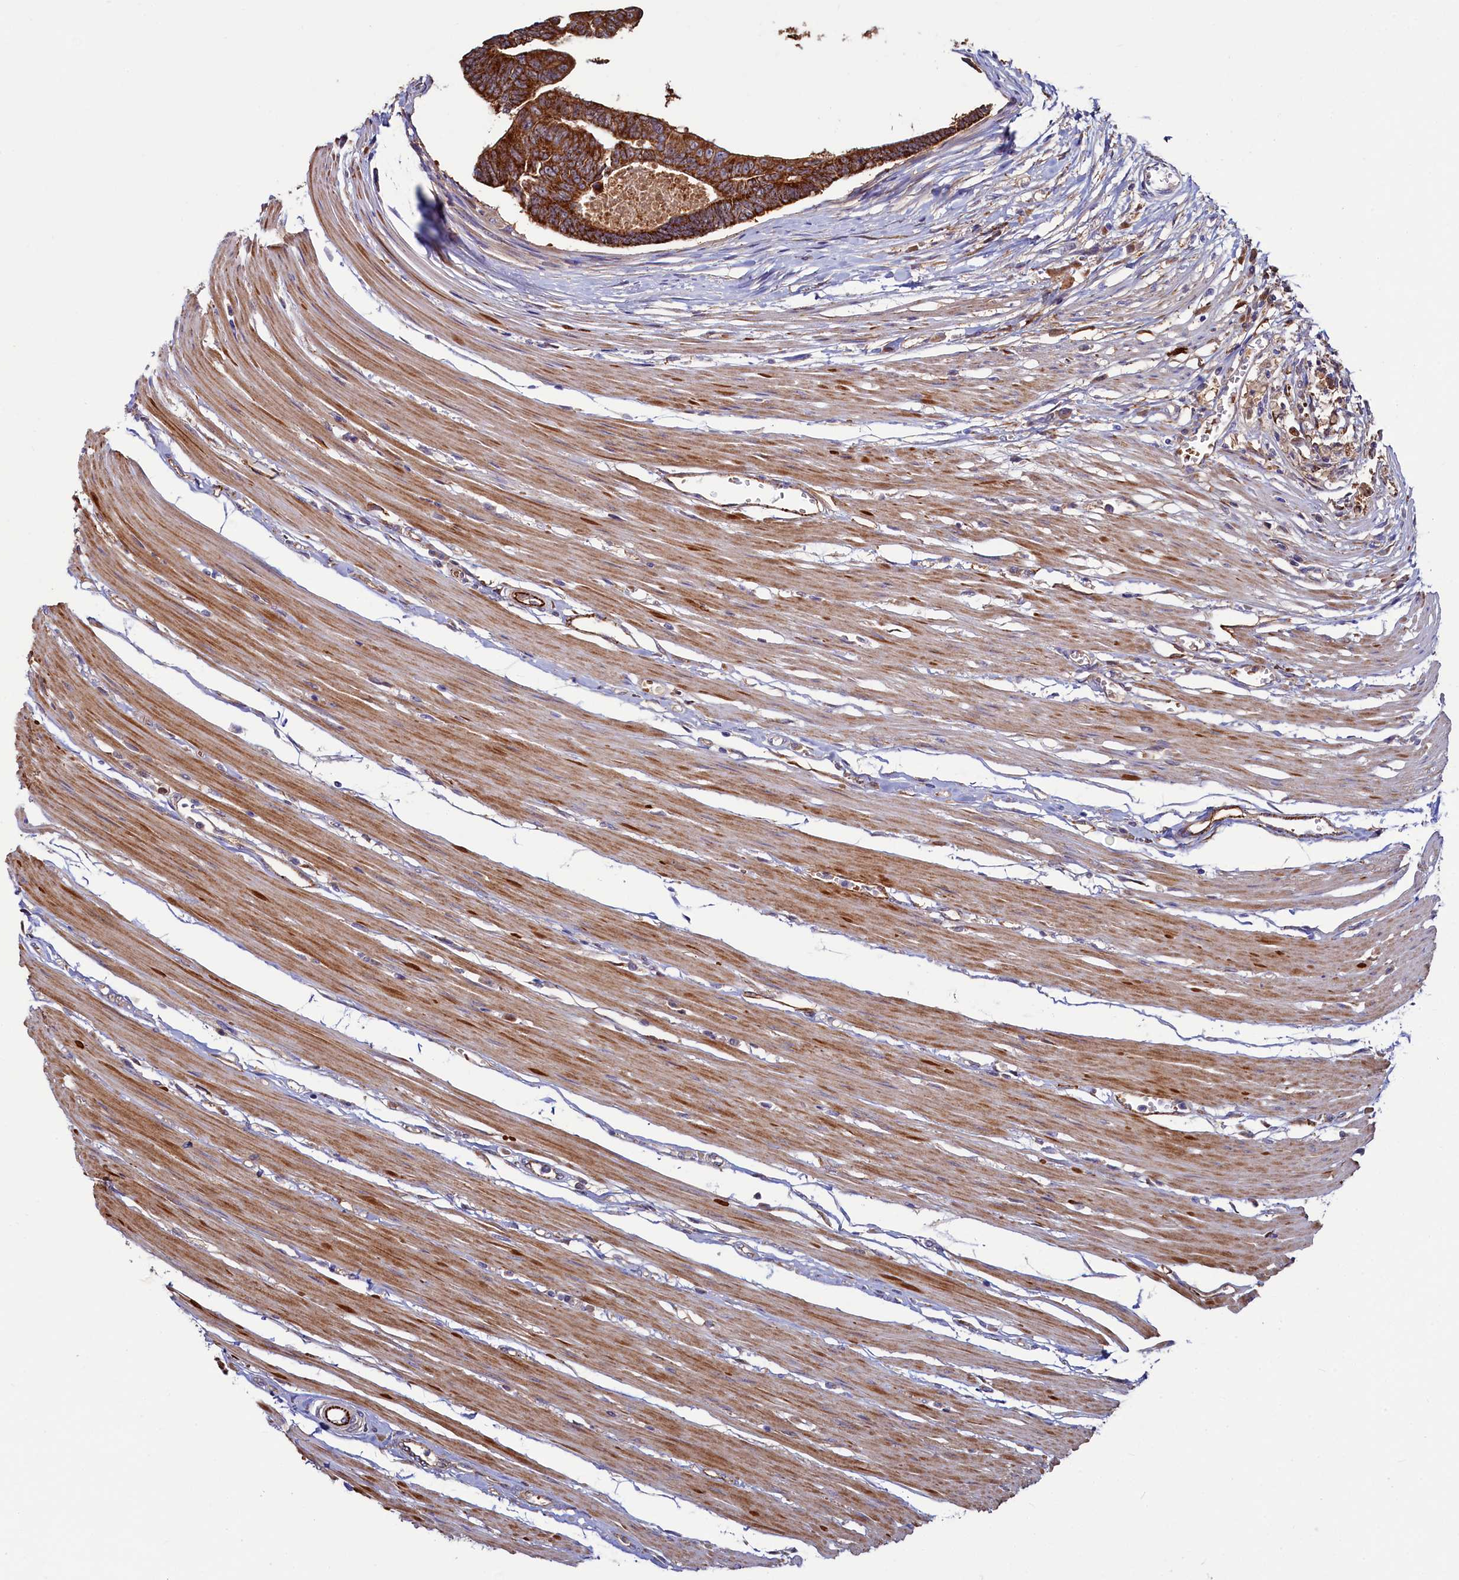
{"staining": {"intensity": "strong", "quantity": ">75%", "location": "cytoplasmic/membranous"}, "tissue": "colorectal cancer", "cell_type": "Tumor cells", "image_type": "cancer", "snomed": [{"axis": "morphology", "description": "Adenocarcinoma, NOS"}, {"axis": "topography", "description": "Rectum"}], "caption": "Brown immunohistochemical staining in human colorectal cancer displays strong cytoplasmic/membranous positivity in about >75% of tumor cells.", "gene": "ASTE1", "patient": {"sex": "female", "age": 65}}